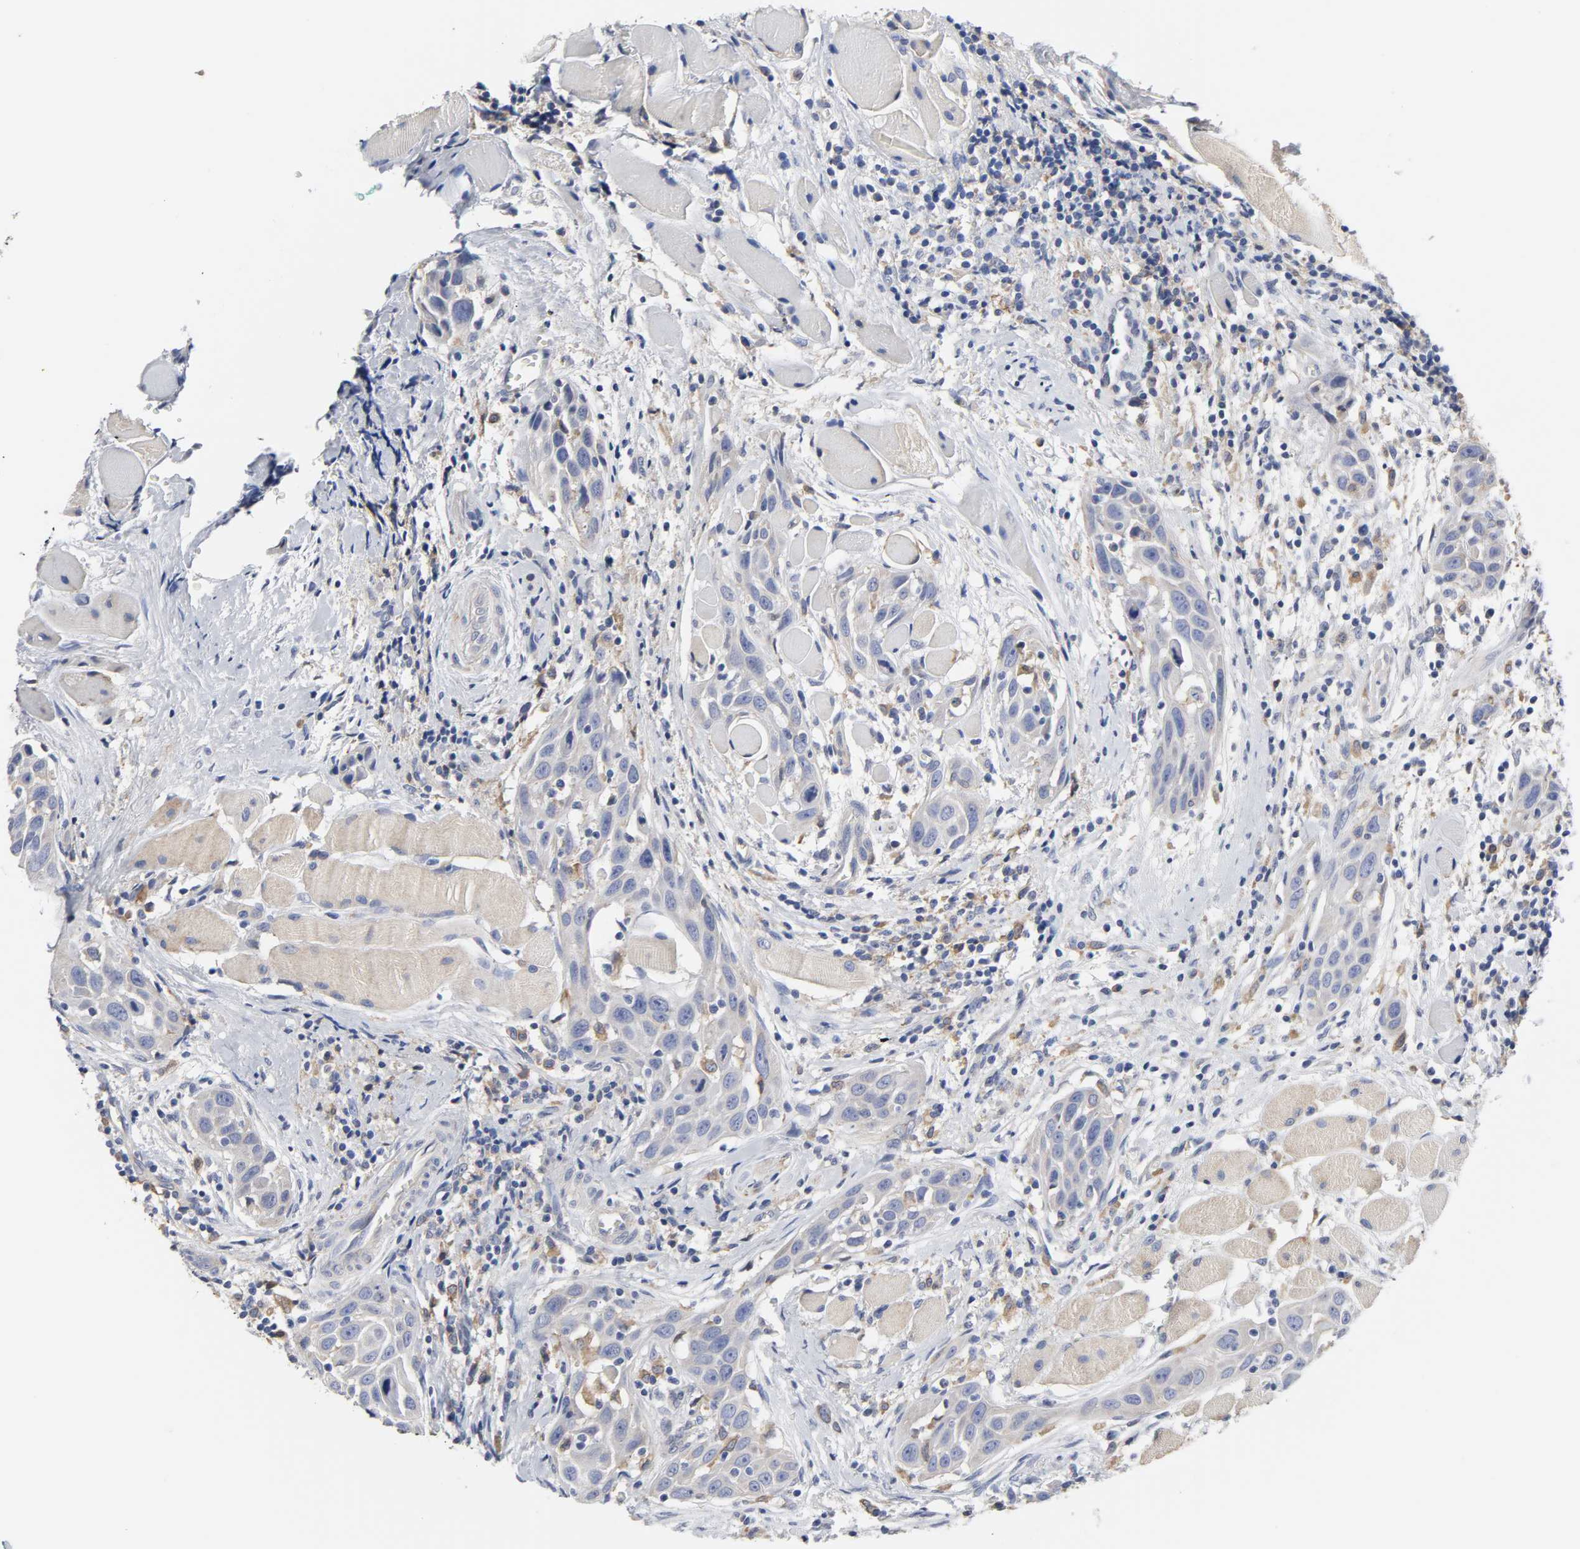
{"staining": {"intensity": "negative", "quantity": "none", "location": "none"}, "tissue": "head and neck cancer", "cell_type": "Tumor cells", "image_type": "cancer", "snomed": [{"axis": "morphology", "description": "Squamous cell carcinoma, NOS"}, {"axis": "topography", "description": "Oral tissue"}, {"axis": "topography", "description": "Head-Neck"}], "caption": "High magnification brightfield microscopy of squamous cell carcinoma (head and neck) stained with DAB (3,3'-diaminobenzidine) (brown) and counterstained with hematoxylin (blue): tumor cells show no significant staining. The staining is performed using DAB brown chromogen with nuclei counter-stained in using hematoxylin.", "gene": "HCK", "patient": {"sex": "female", "age": 50}}